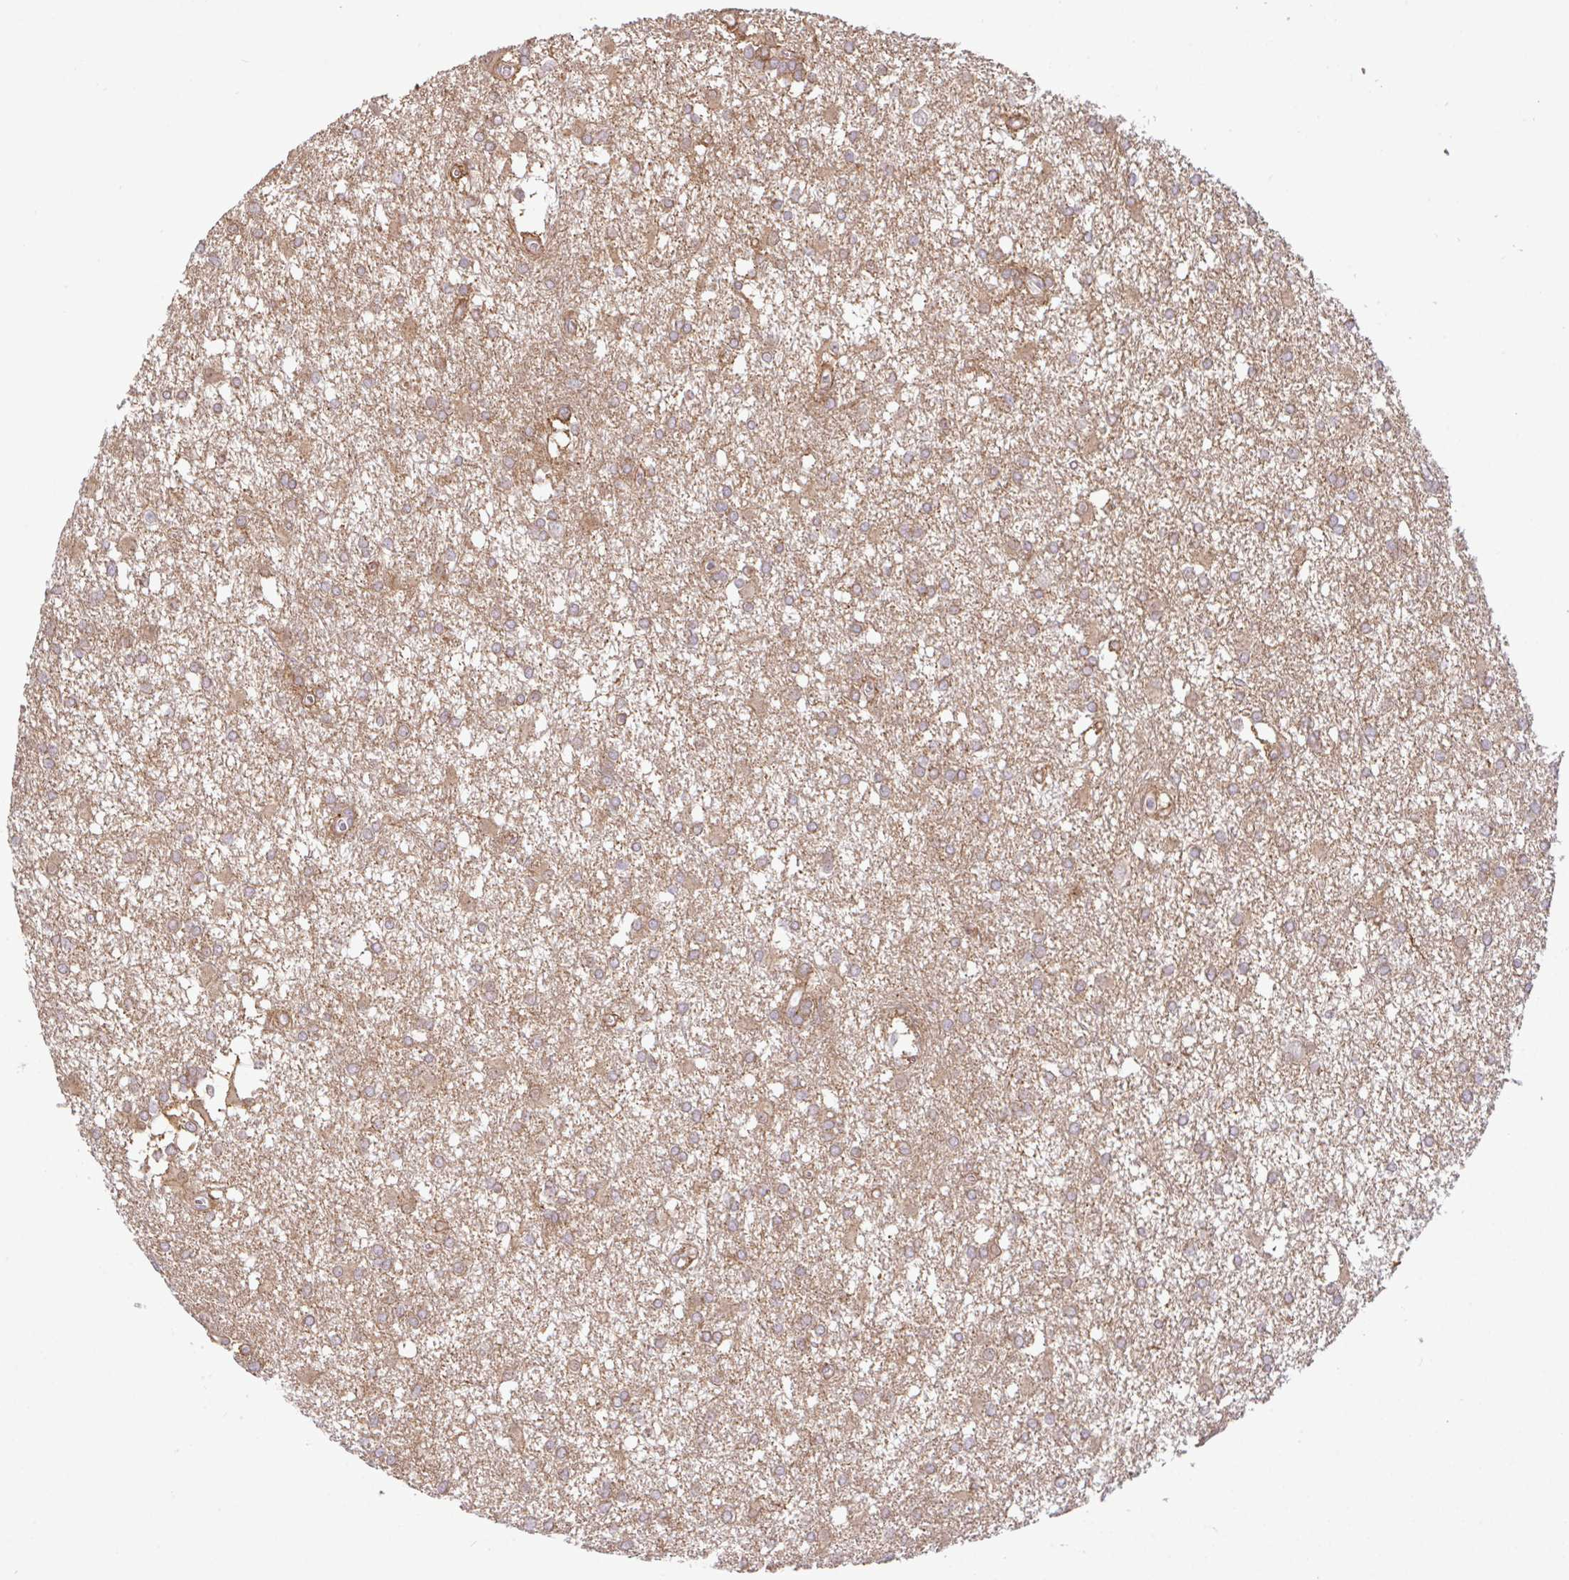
{"staining": {"intensity": "moderate", "quantity": ">75%", "location": "cytoplasmic/membranous"}, "tissue": "glioma", "cell_type": "Tumor cells", "image_type": "cancer", "snomed": [{"axis": "morphology", "description": "Glioma, malignant, High grade"}, {"axis": "topography", "description": "Brain"}], "caption": "Immunohistochemical staining of human high-grade glioma (malignant) reveals moderate cytoplasmic/membranous protein expression in approximately >75% of tumor cells.", "gene": "DLEU7", "patient": {"sex": "male", "age": 48}}